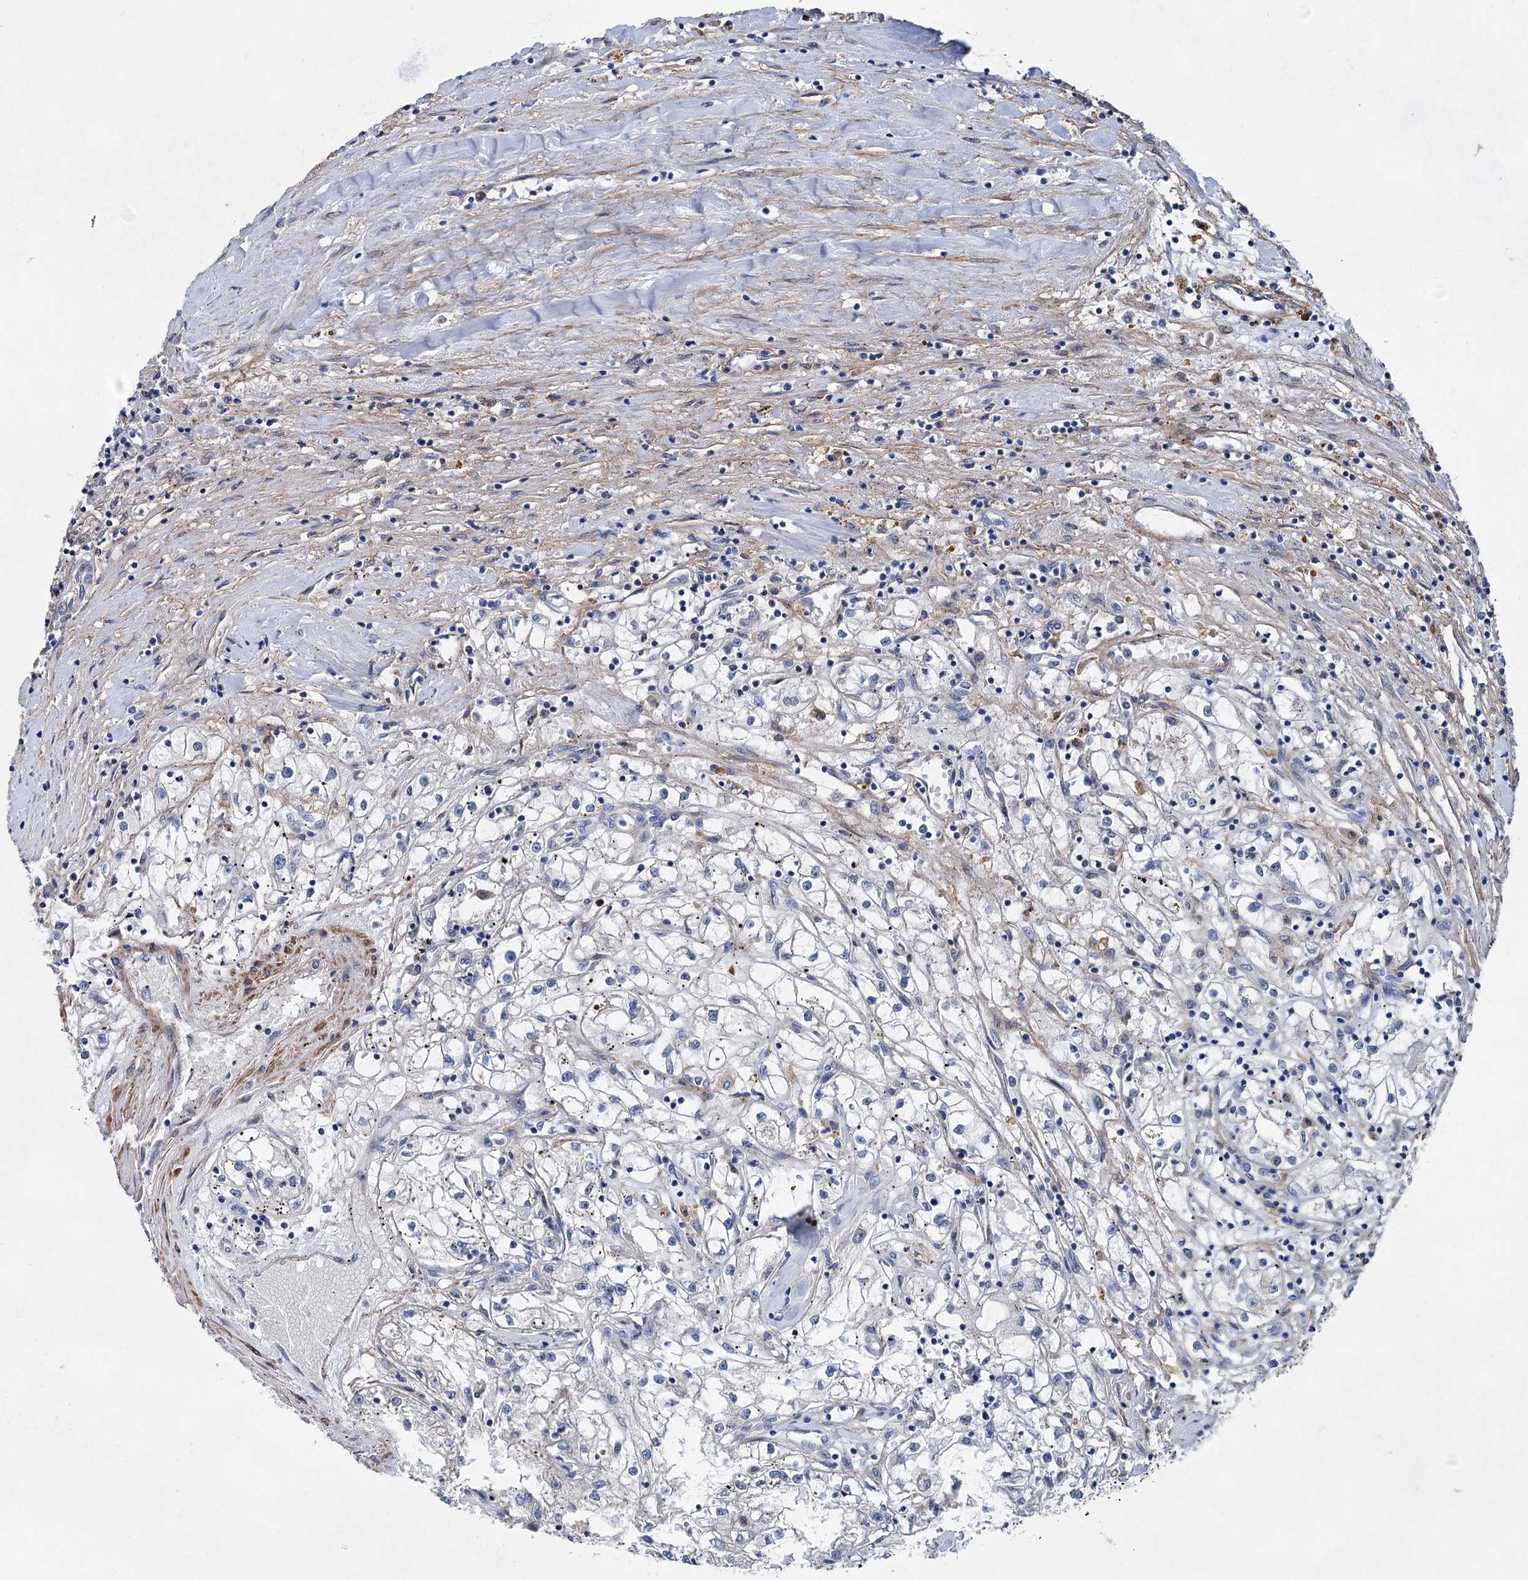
{"staining": {"intensity": "negative", "quantity": "none", "location": "none"}, "tissue": "renal cancer", "cell_type": "Tumor cells", "image_type": "cancer", "snomed": [{"axis": "morphology", "description": "Adenocarcinoma, NOS"}, {"axis": "topography", "description": "Kidney"}], "caption": "A photomicrograph of adenocarcinoma (renal) stained for a protein displays no brown staining in tumor cells. (Stains: DAB (3,3'-diaminobenzidine) immunohistochemistry (IHC) with hematoxylin counter stain, Microscopy: brightfield microscopy at high magnification).", "gene": "GPR155", "patient": {"sex": "male", "age": 56}}